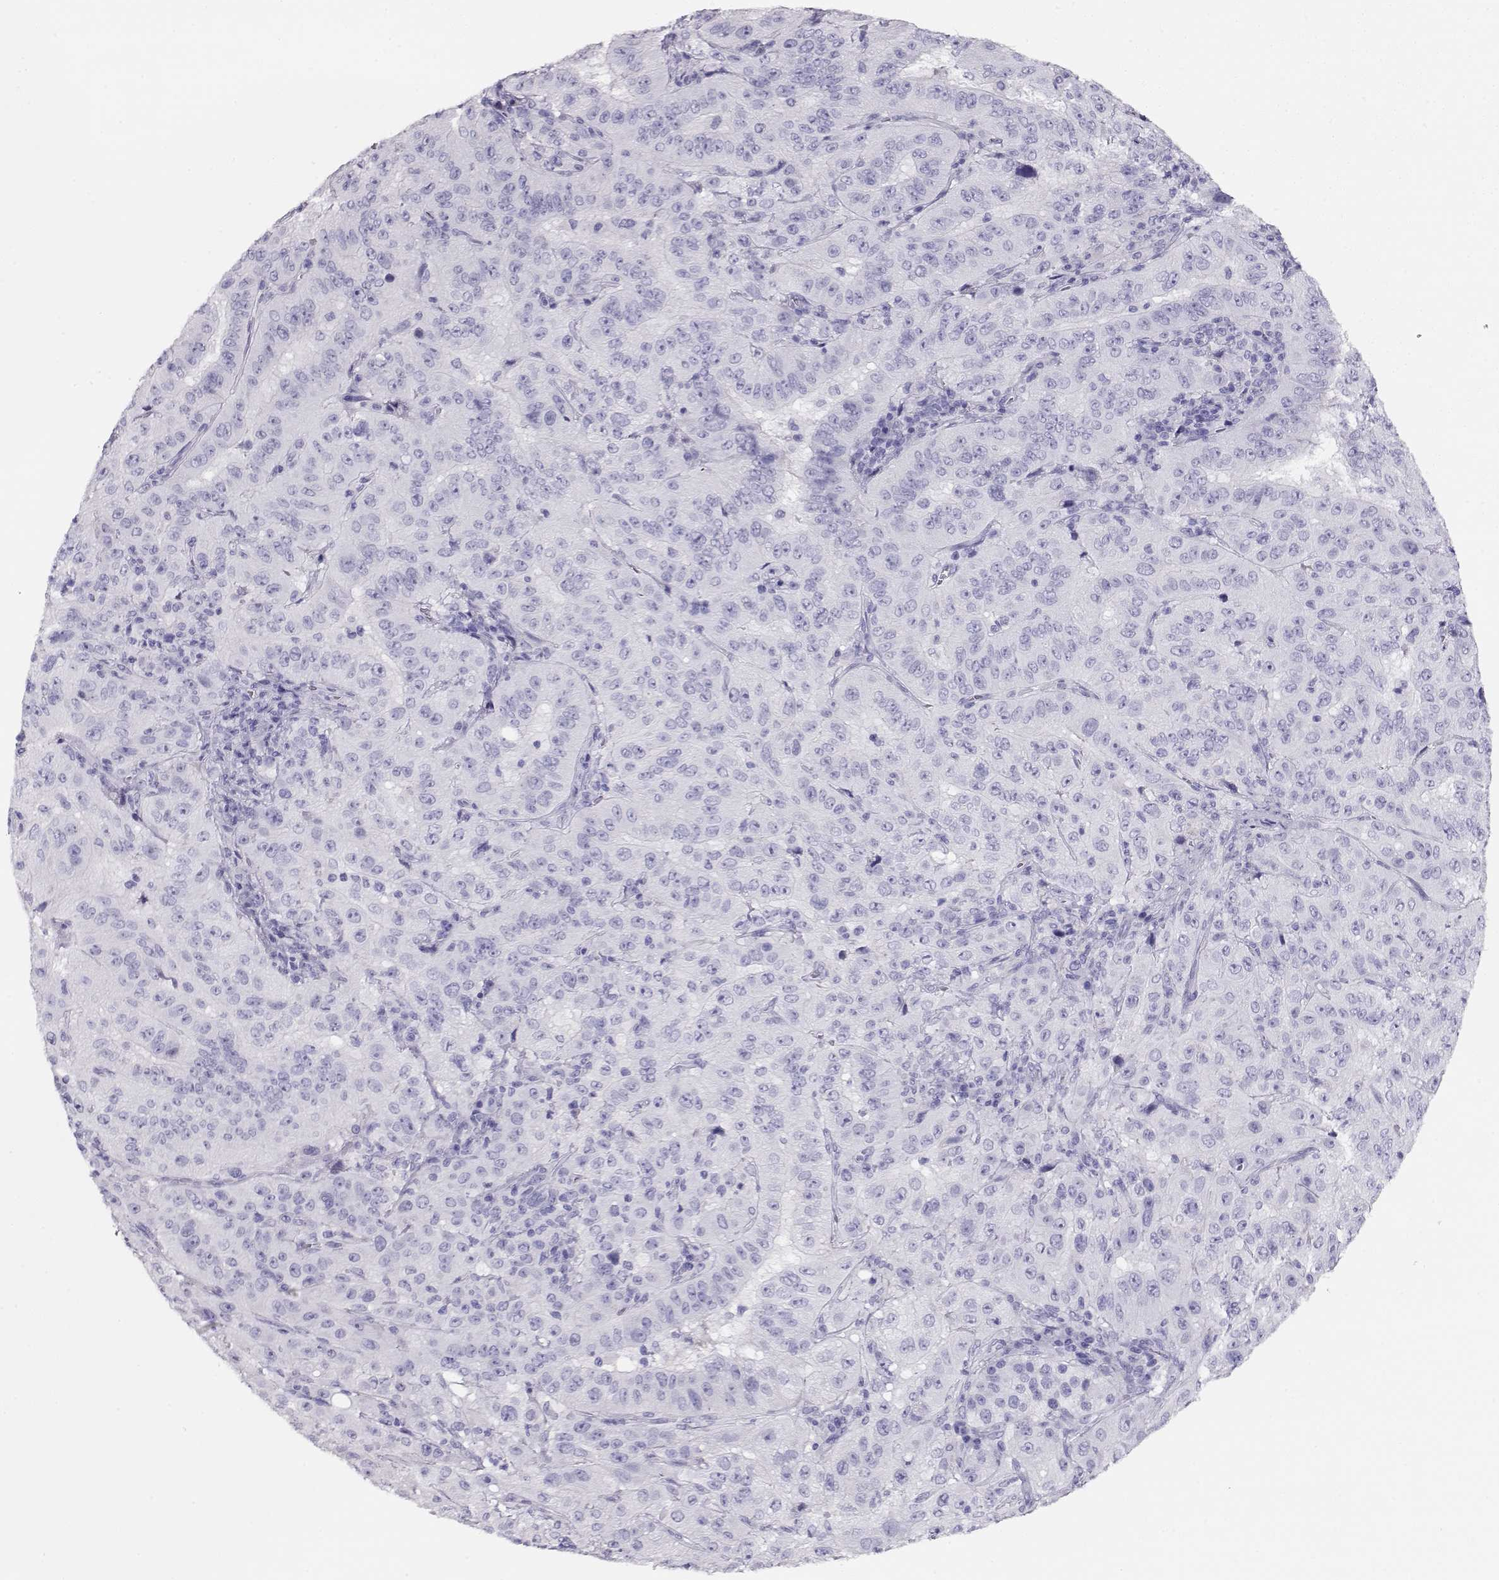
{"staining": {"intensity": "negative", "quantity": "none", "location": "none"}, "tissue": "pancreatic cancer", "cell_type": "Tumor cells", "image_type": "cancer", "snomed": [{"axis": "morphology", "description": "Adenocarcinoma, NOS"}, {"axis": "topography", "description": "Pancreas"}], "caption": "DAB (3,3'-diaminobenzidine) immunohistochemical staining of adenocarcinoma (pancreatic) shows no significant expression in tumor cells.", "gene": "CRX", "patient": {"sex": "male", "age": 63}}